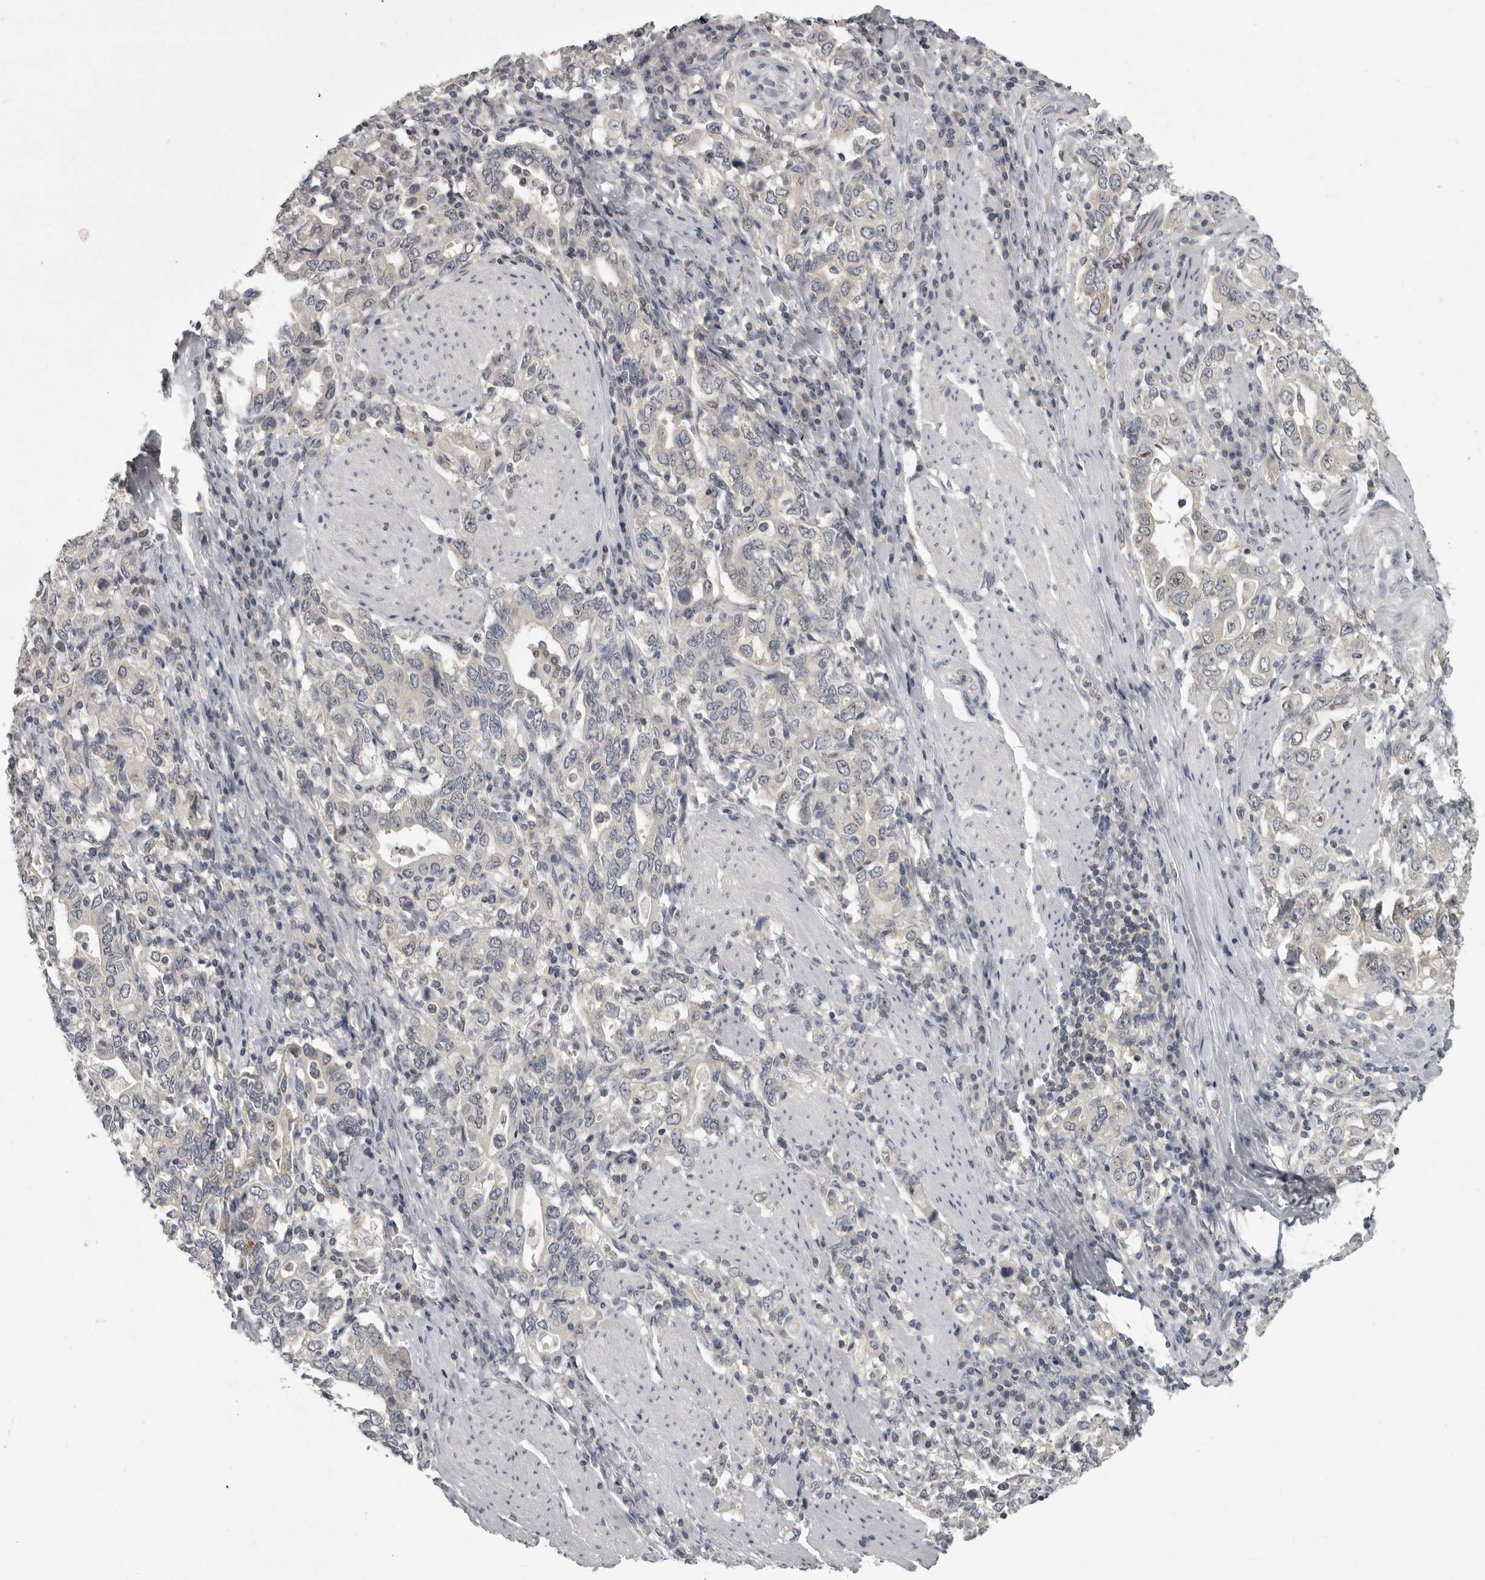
{"staining": {"intensity": "negative", "quantity": "none", "location": "none"}, "tissue": "stomach cancer", "cell_type": "Tumor cells", "image_type": "cancer", "snomed": [{"axis": "morphology", "description": "Adenocarcinoma, NOS"}, {"axis": "topography", "description": "Stomach, upper"}], "caption": "Immunohistochemistry (IHC) image of neoplastic tissue: stomach cancer stained with DAB (3,3'-diaminobenzidine) exhibits no significant protein staining in tumor cells. (Brightfield microscopy of DAB immunohistochemistry (IHC) at high magnification).", "gene": "MRTO4", "patient": {"sex": "male", "age": 62}}